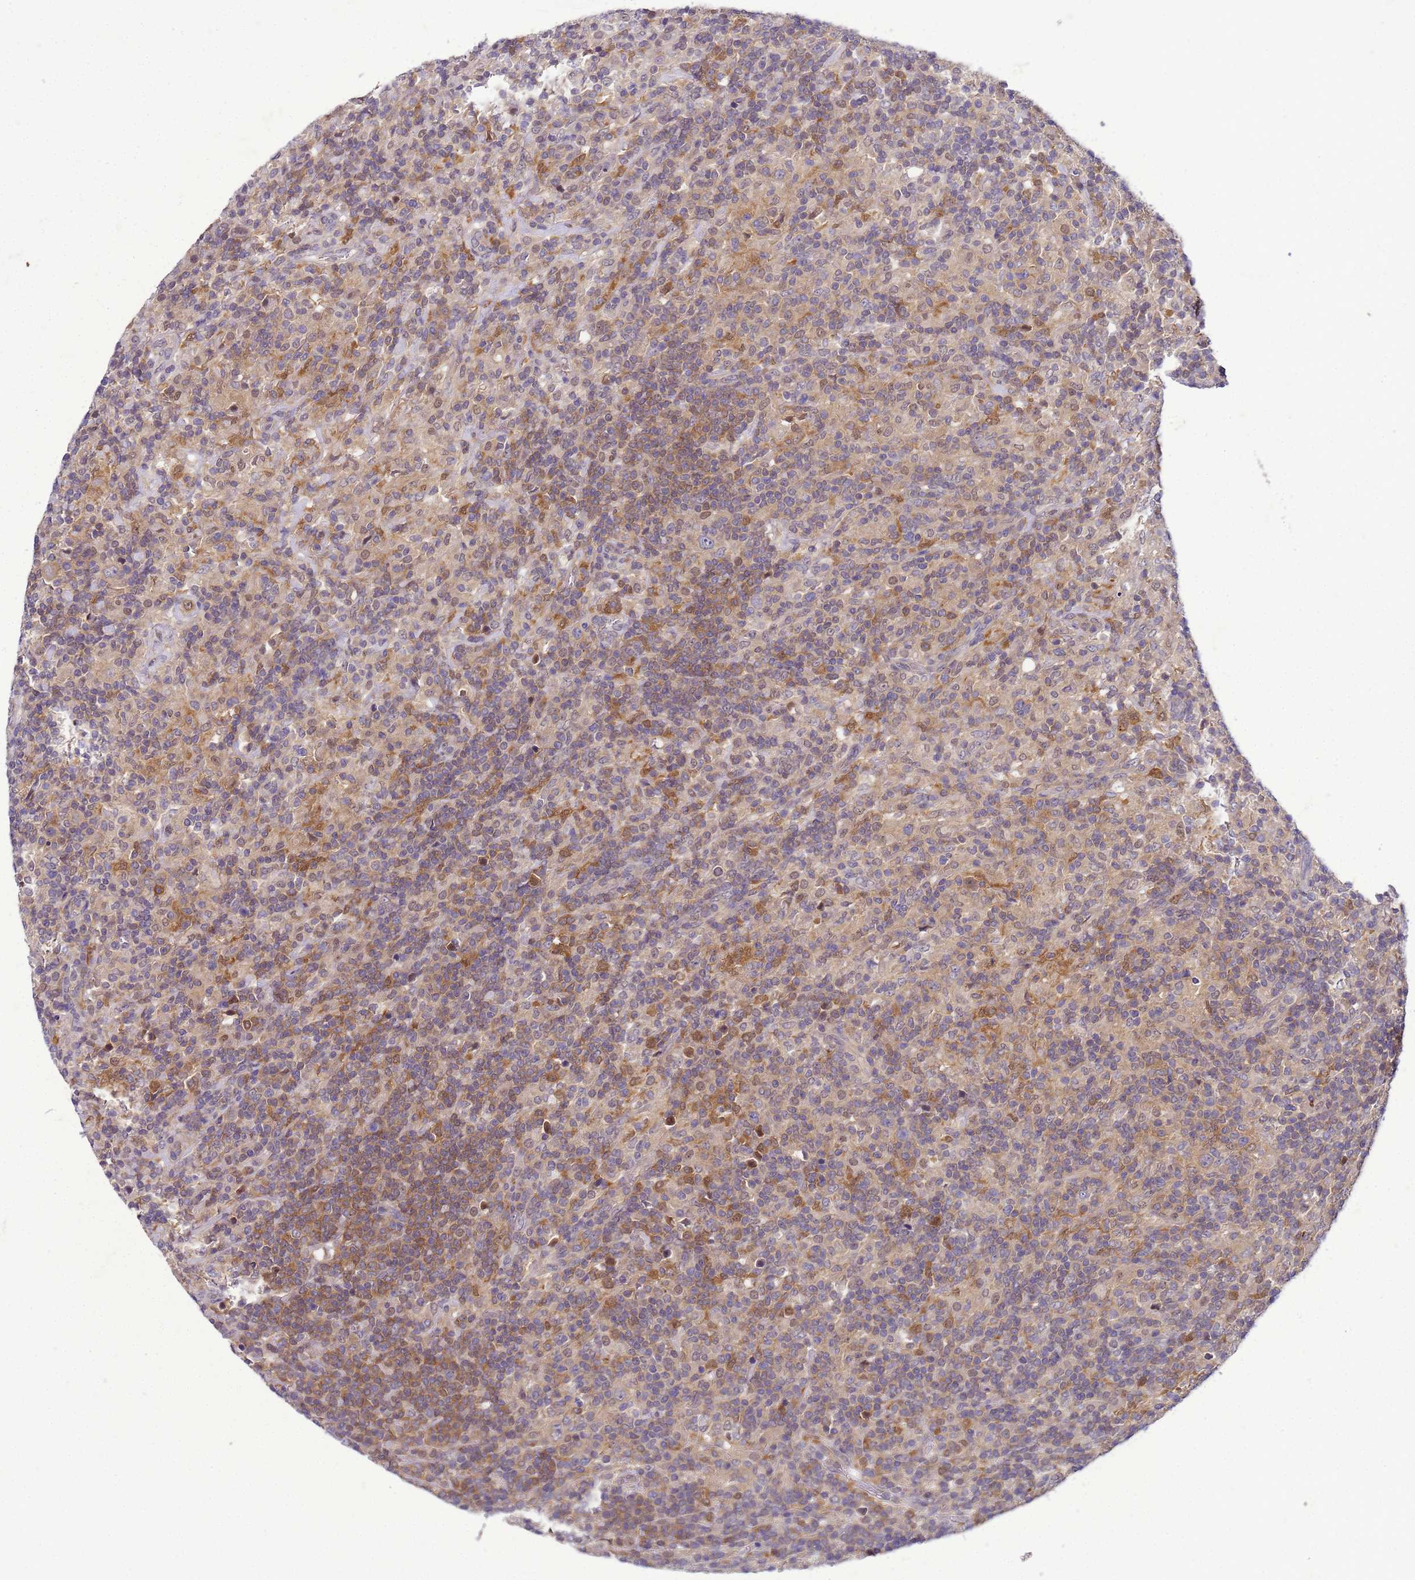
{"staining": {"intensity": "negative", "quantity": "none", "location": "none"}, "tissue": "lymphoma", "cell_type": "Tumor cells", "image_type": "cancer", "snomed": [{"axis": "morphology", "description": "Hodgkin's disease, NOS"}, {"axis": "topography", "description": "Lymph node"}], "caption": "Tumor cells are negative for brown protein staining in Hodgkin's disease. (IHC, brightfield microscopy, high magnification).", "gene": "DDI2", "patient": {"sex": "male", "age": 70}}